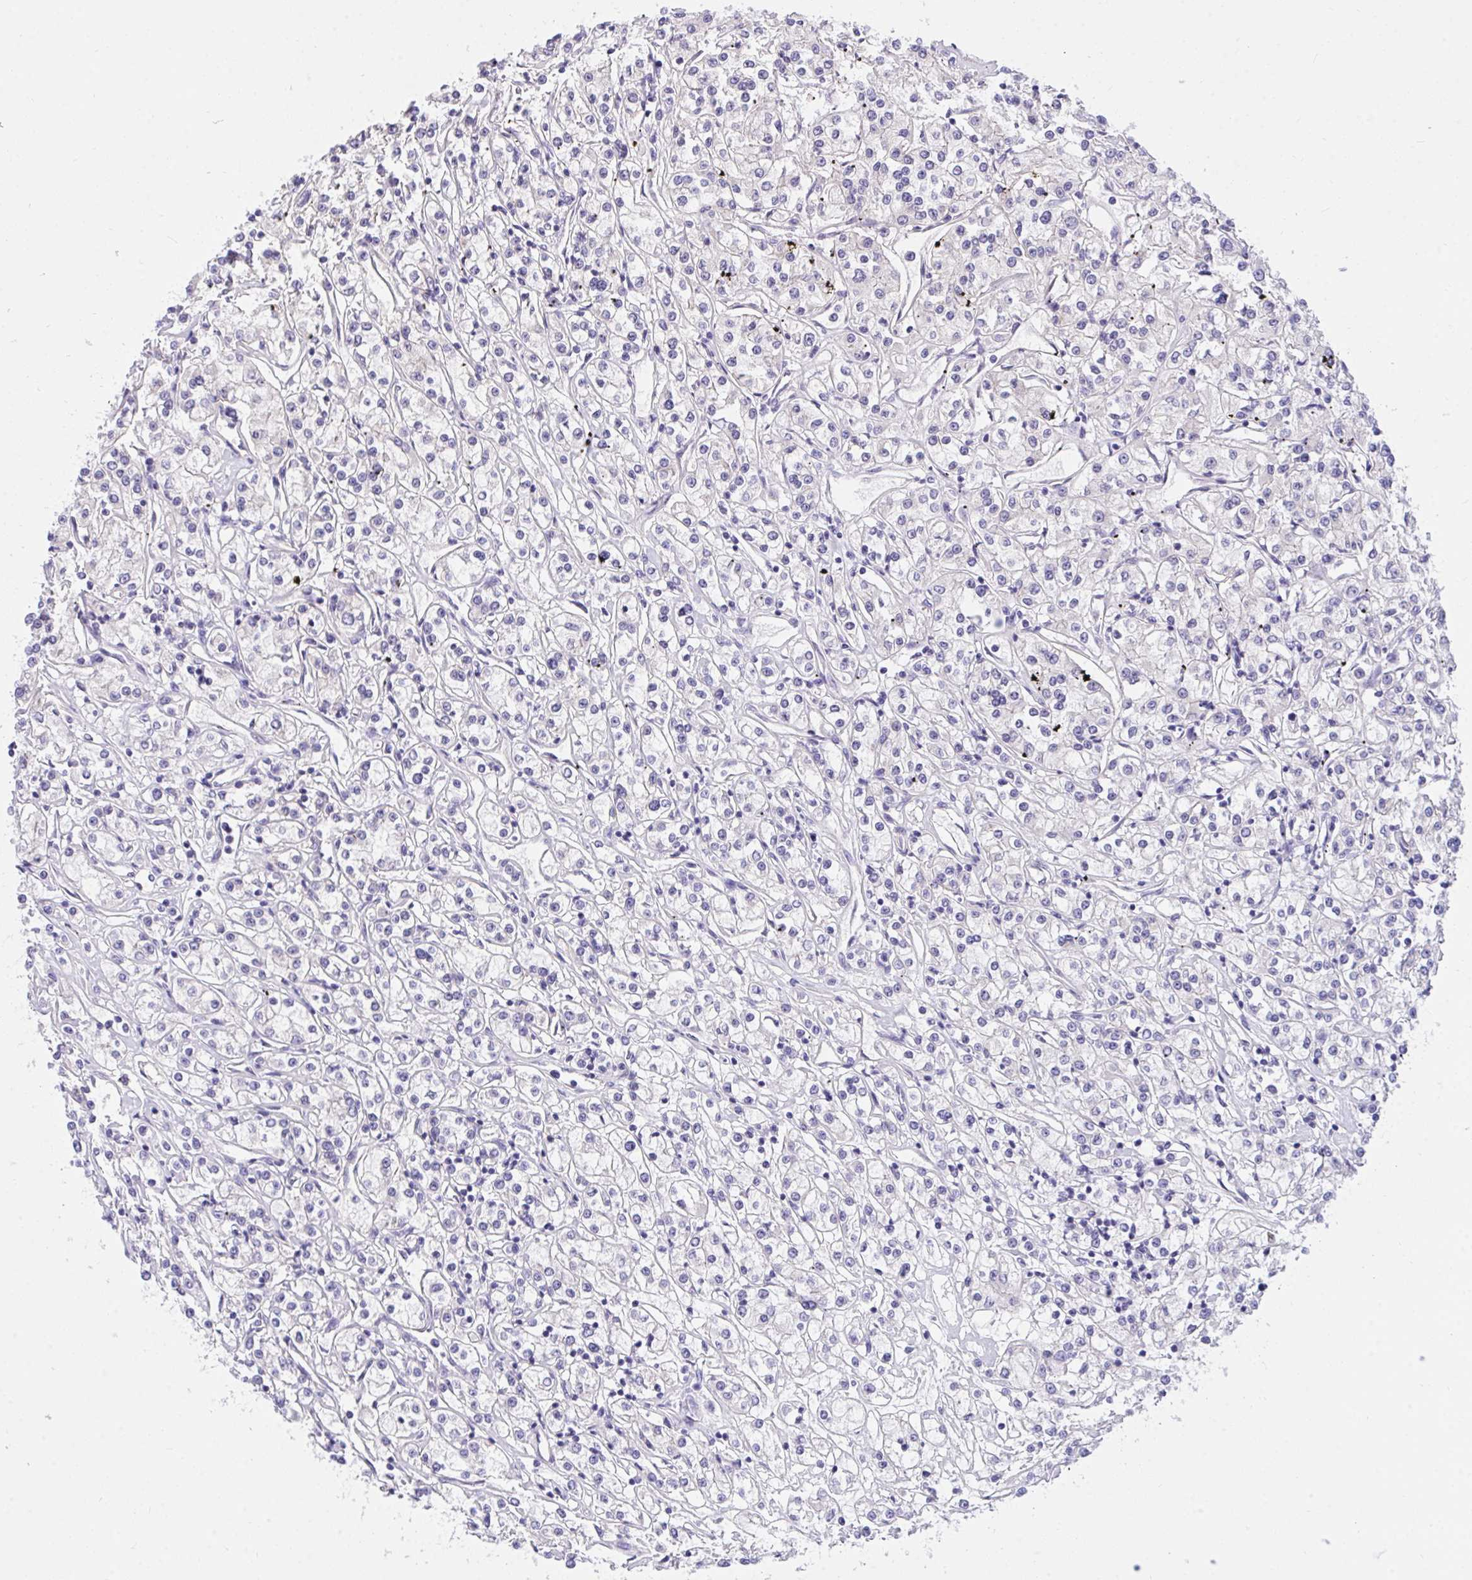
{"staining": {"intensity": "negative", "quantity": "none", "location": "none"}, "tissue": "renal cancer", "cell_type": "Tumor cells", "image_type": "cancer", "snomed": [{"axis": "morphology", "description": "Adenocarcinoma, NOS"}, {"axis": "topography", "description": "Kidney"}], "caption": "DAB (3,3'-diaminobenzidine) immunohistochemical staining of renal adenocarcinoma displays no significant staining in tumor cells.", "gene": "TLN2", "patient": {"sex": "female", "age": 59}}